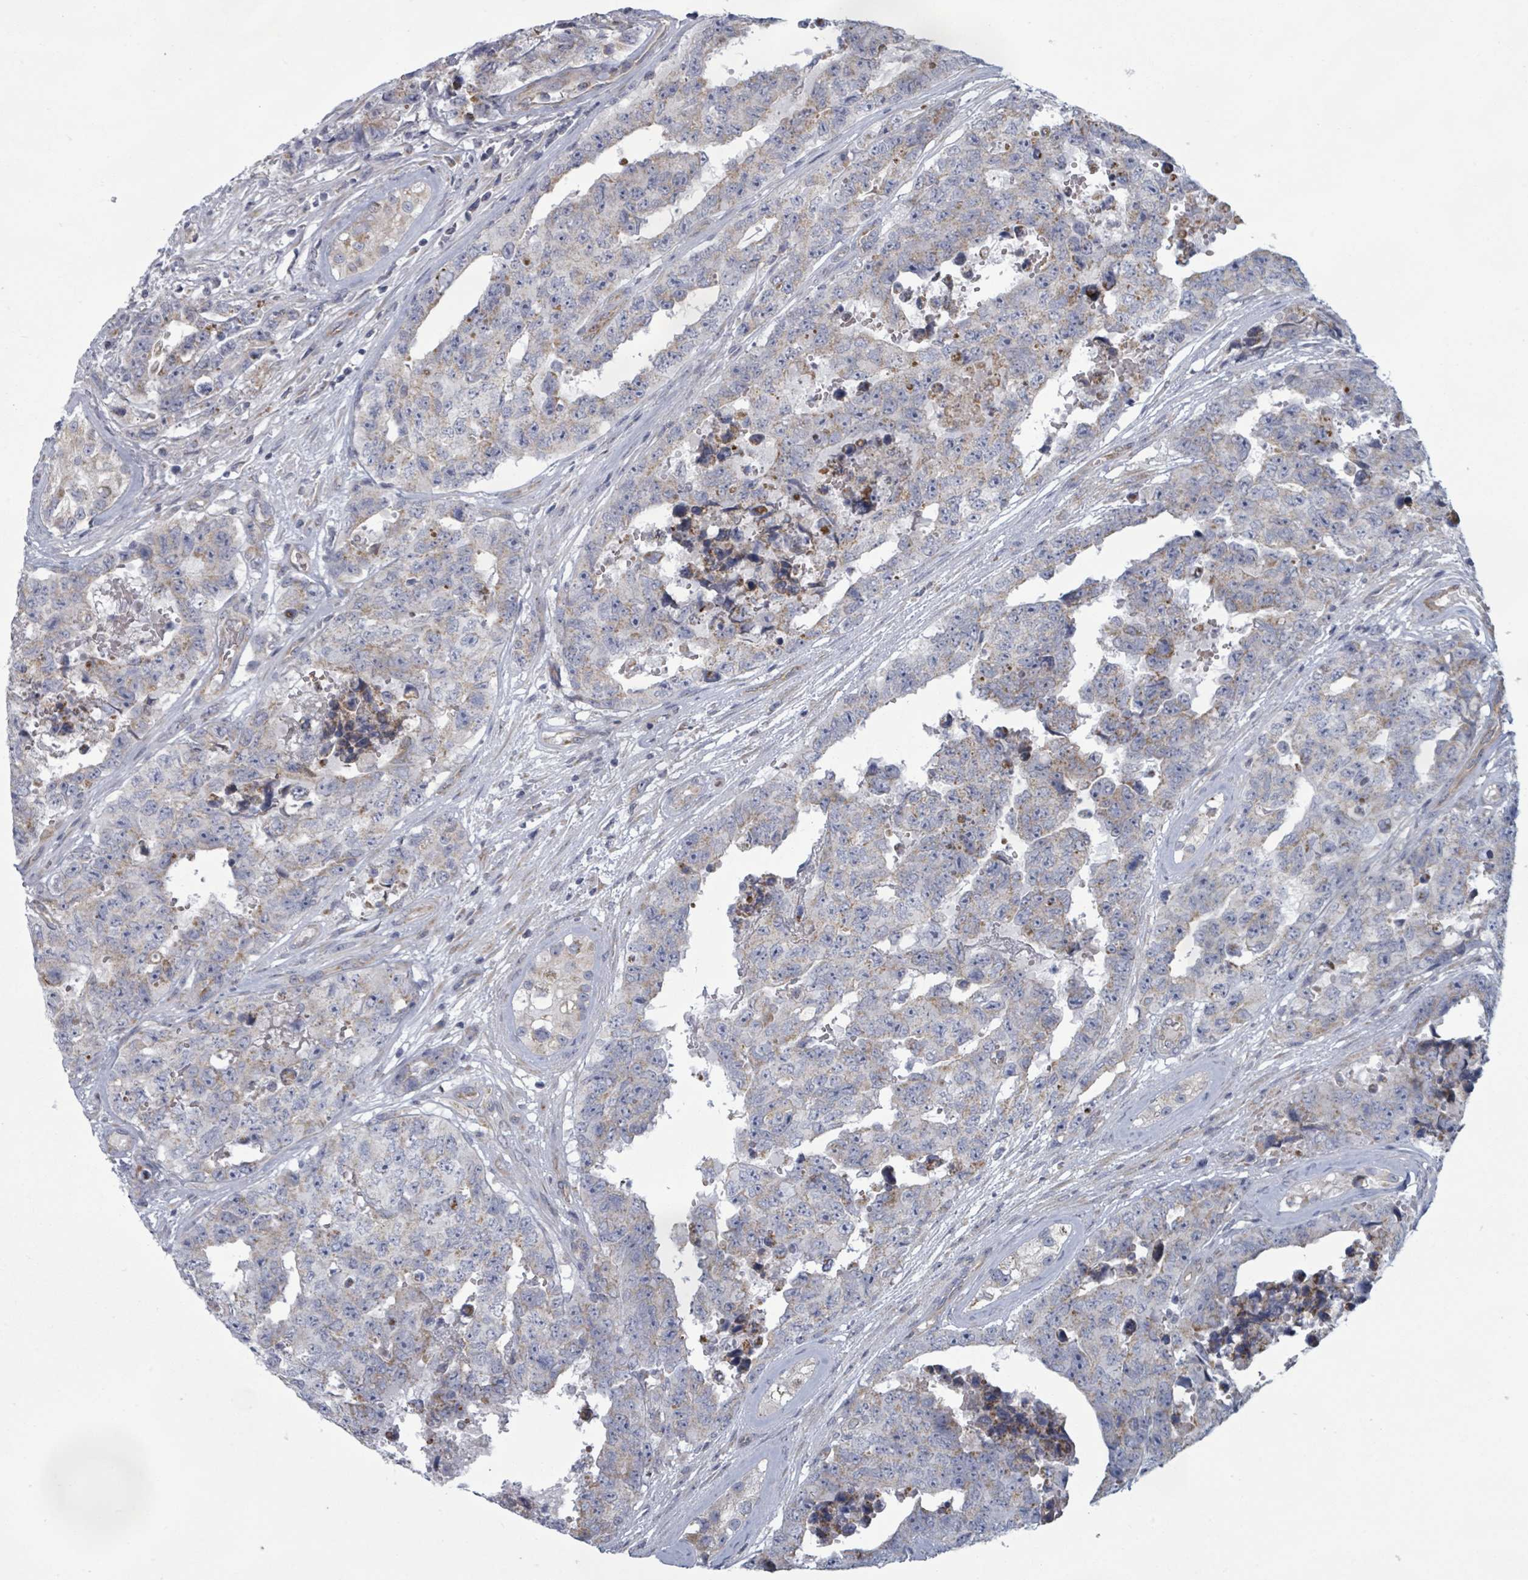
{"staining": {"intensity": "weak", "quantity": "25%-75%", "location": "cytoplasmic/membranous"}, "tissue": "testis cancer", "cell_type": "Tumor cells", "image_type": "cancer", "snomed": [{"axis": "morphology", "description": "Normal tissue, NOS"}, {"axis": "morphology", "description": "Carcinoma, Embryonal, NOS"}, {"axis": "topography", "description": "Testis"}, {"axis": "topography", "description": "Epididymis"}], "caption": "Brown immunohistochemical staining in testis cancer (embryonal carcinoma) exhibits weak cytoplasmic/membranous expression in about 25%-75% of tumor cells.", "gene": "FKBP1A", "patient": {"sex": "male", "age": 25}}